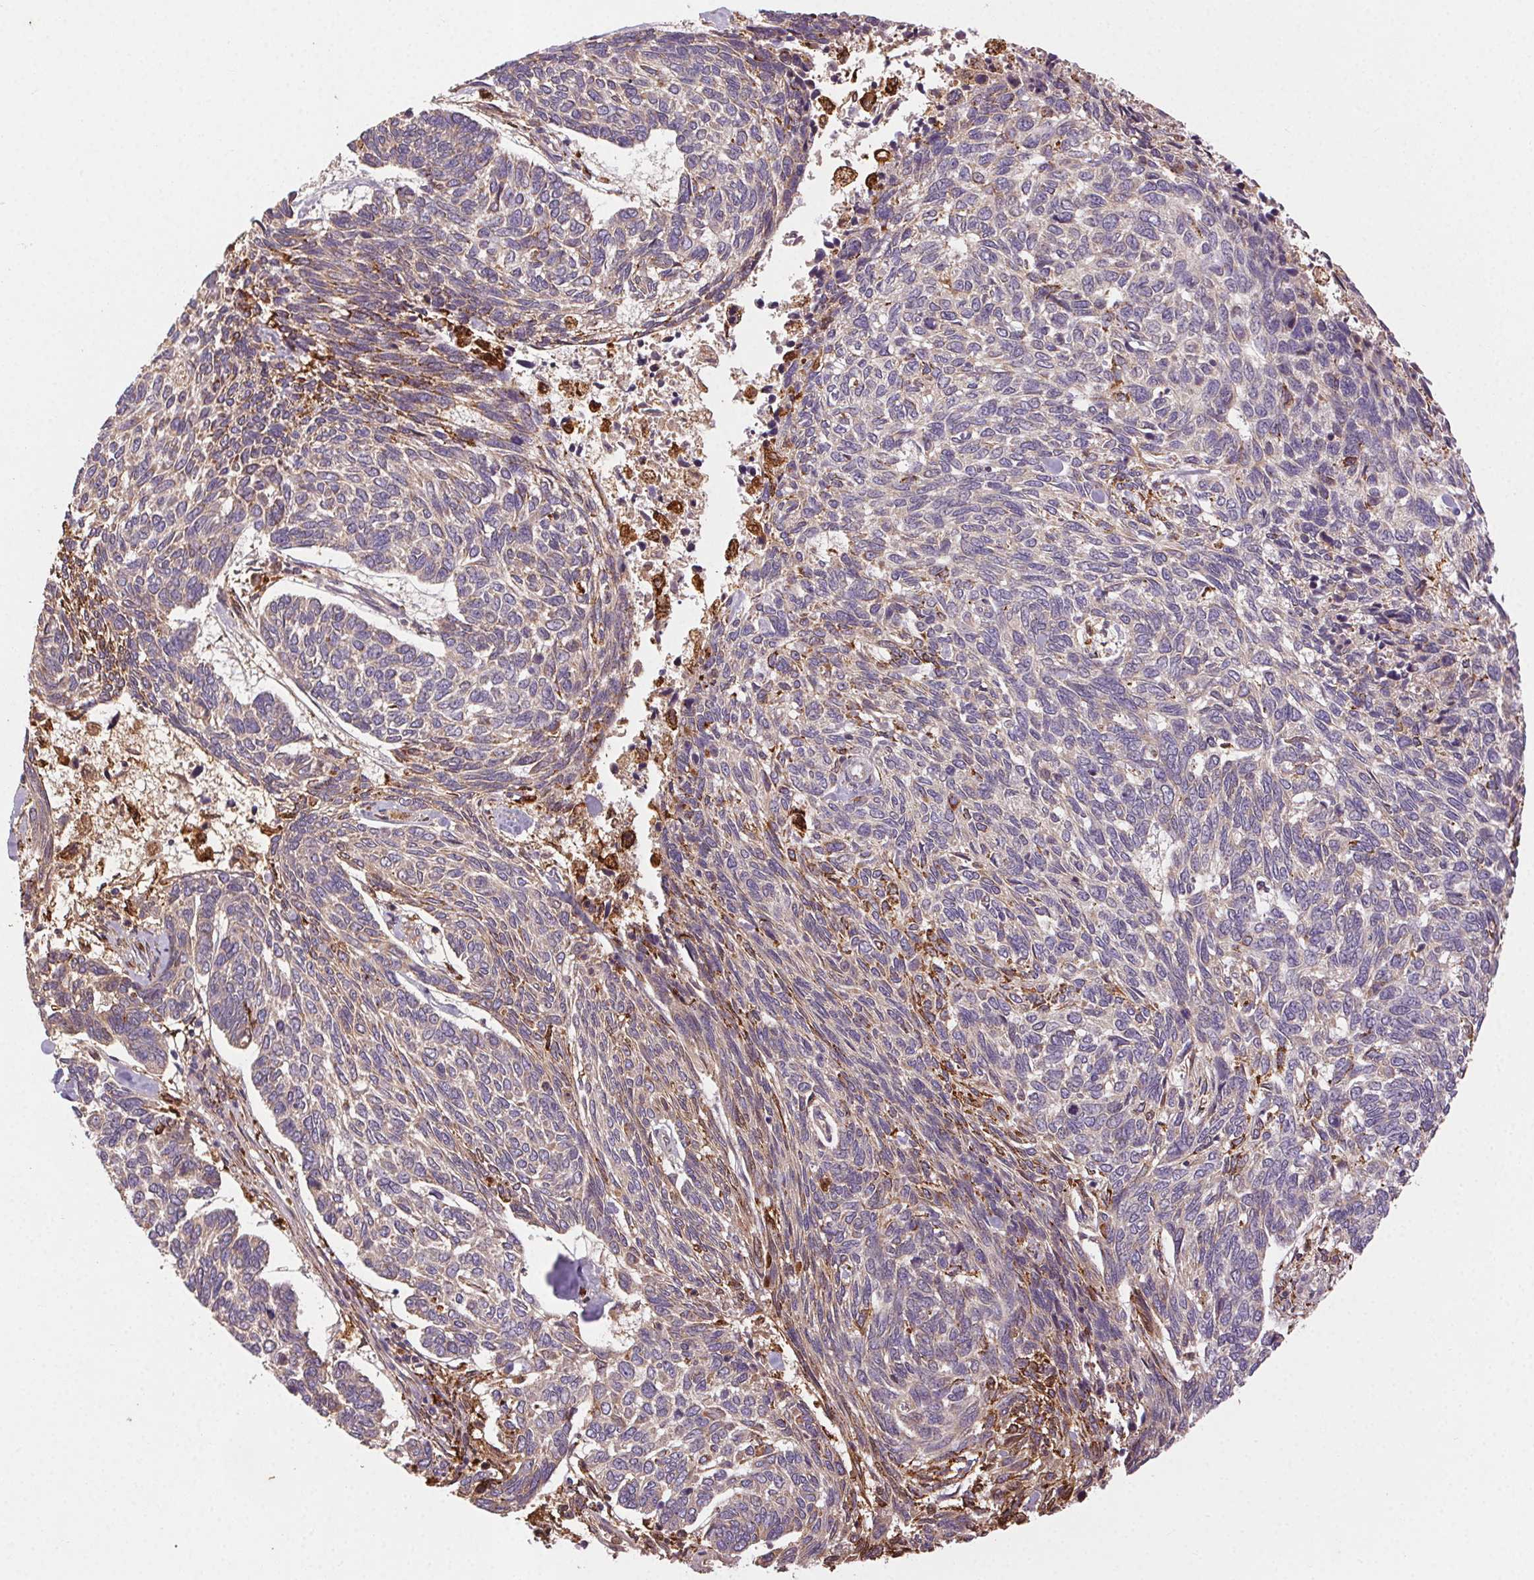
{"staining": {"intensity": "weak", "quantity": "<25%", "location": "cytoplasmic/membranous"}, "tissue": "skin cancer", "cell_type": "Tumor cells", "image_type": "cancer", "snomed": [{"axis": "morphology", "description": "Basal cell carcinoma"}, {"axis": "topography", "description": "Skin"}], "caption": "Human skin cancer stained for a protein using IHC exhibits no positivity in tumor cells.", "gene": "FNBP1L", "patient": {"sex": "female", "age": 65}}